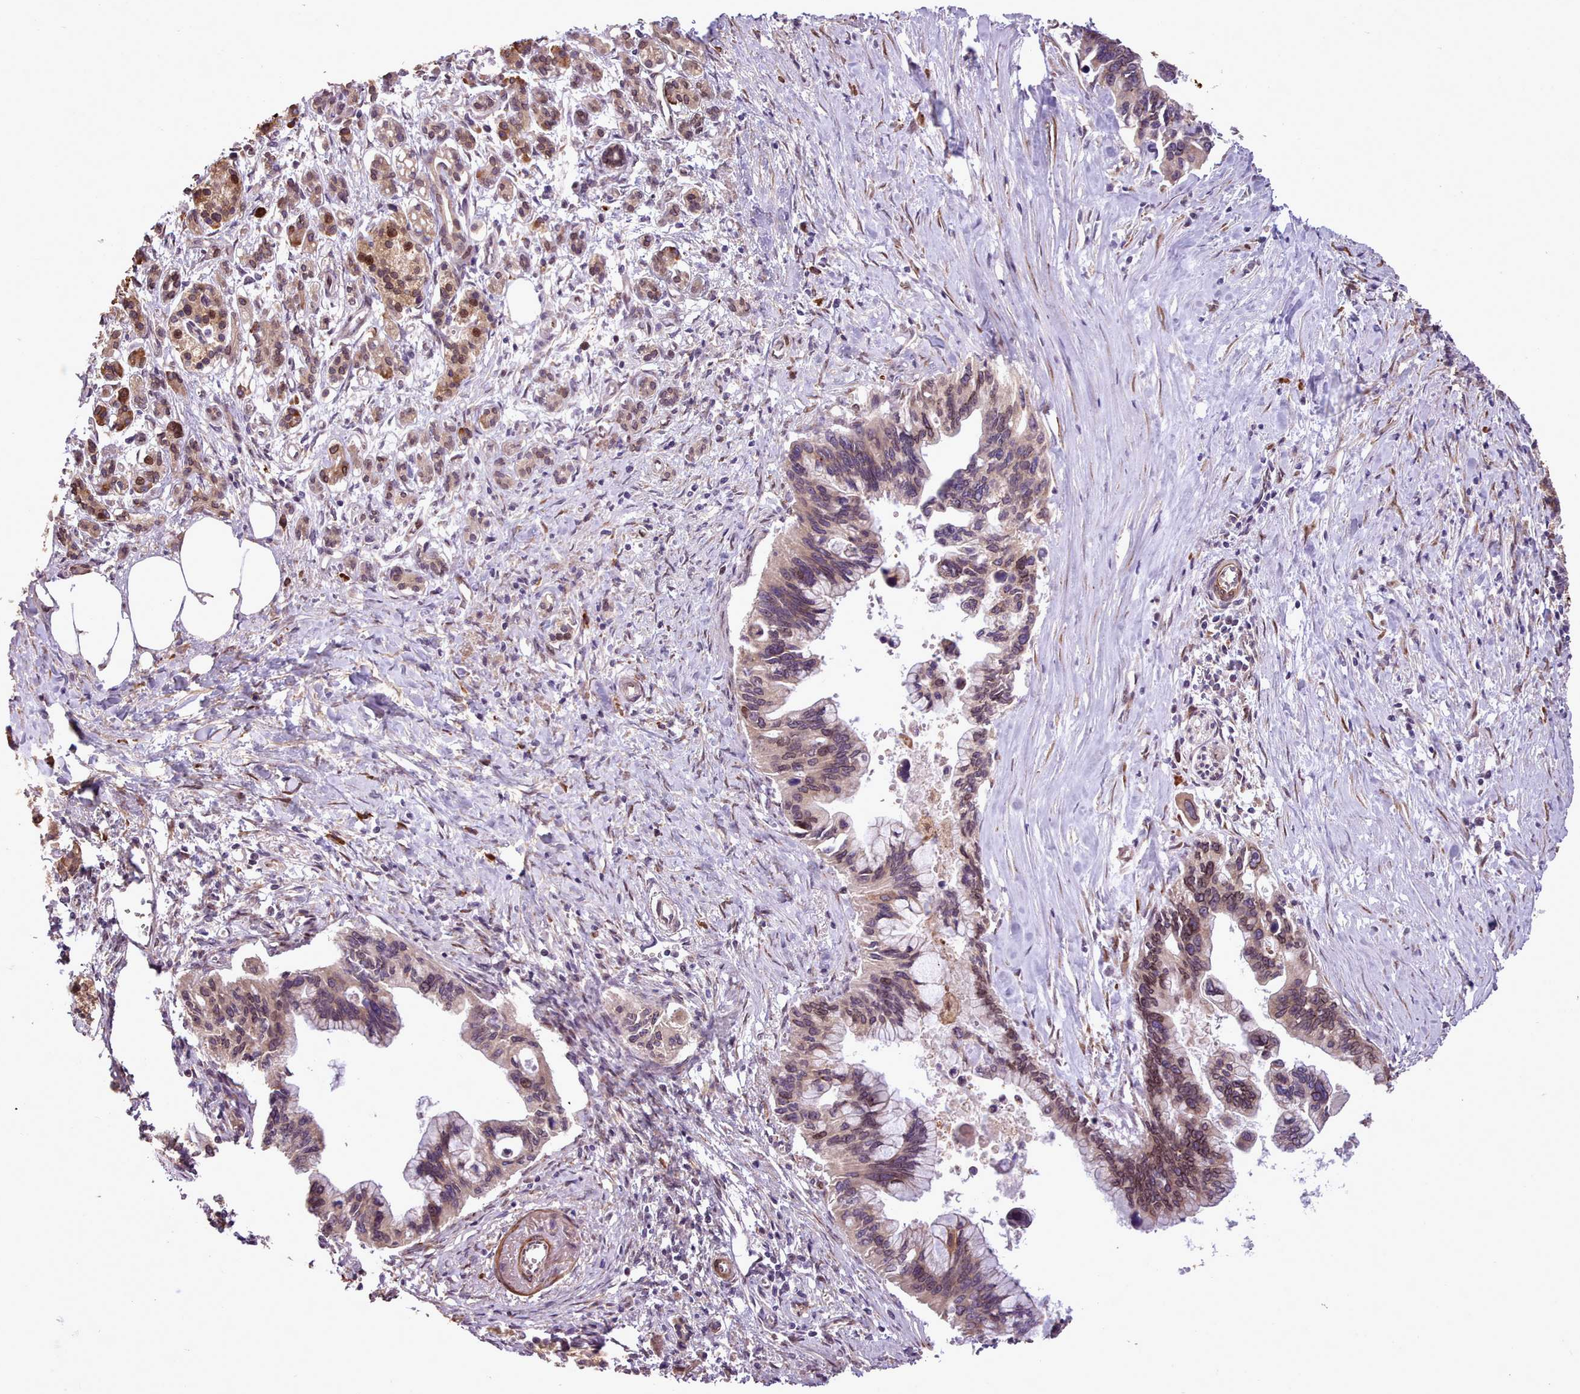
{"staining": {"intensity": "weak", "quantity": "25%-75%", "location": "cytoplasmic/membranous,nuclear"}, "tissue": "pancreatic cancer", "cell_type": "Tumor cells", "image_type": "cancer", "snomed": [{"axis": "morphology", "description": "Adenocarcinoma, NOS"}, {"axis": "topography", "description": "Pancreas"}], "caption": "Protein staining demonstrates weak cytoplasmic/membranous and nuclear expression in approximately 25%-75% of tumor cells in pancreatic adenocarcinoma.", "gene": "CABP1", "patient": {"sex": "female", "age": 83}}